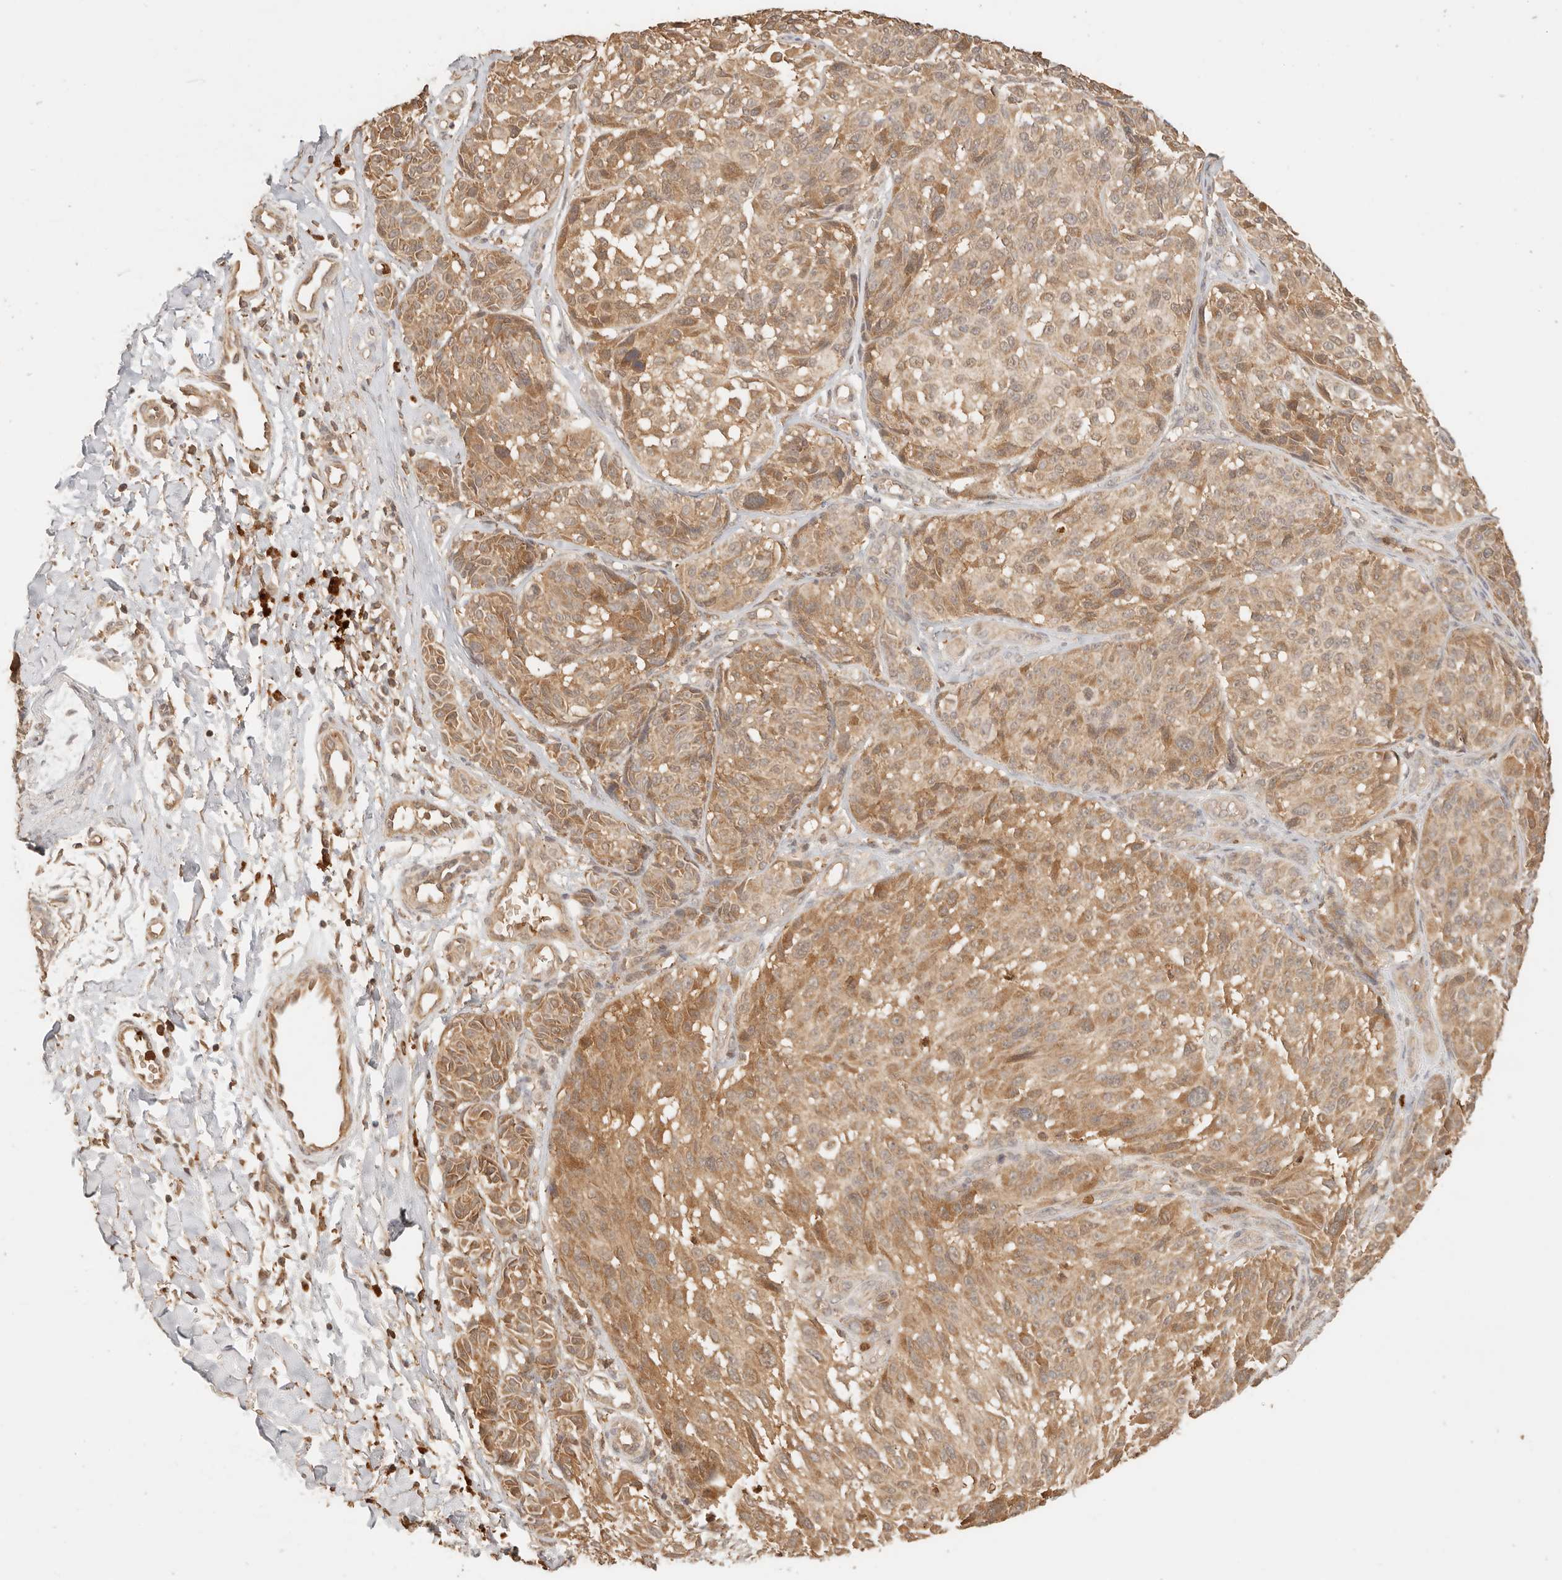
{"staining": {"intensity": "moderate", "quantity": ">75%", "location": "cytoplasmic/membranous"}, "tissue": "melanoma", "cell_type": "Tumor cells", "image_type": "cancer", "snomed": [{"axis": "morphology", "description": "Malignant melanoma, NOS"}, {"axis": "topography", "description": "Skin"}], "caption": "Immunohistochemistry (IHC) staining of melanoma, which demonstrates medium levels of moderate cytoplasmic/membranous positivity in approximately >75% of tumor cells indicating moderate cytoplasmic/membranous protein positivity. The staining was performed using DAB (3,3'-diaminobenzidine) (brown) for protein detection and nuclei were counterstained in hematoxylin (blue).", "gene": "INTS11", "patient": {"sex": "male", "age": 83}}